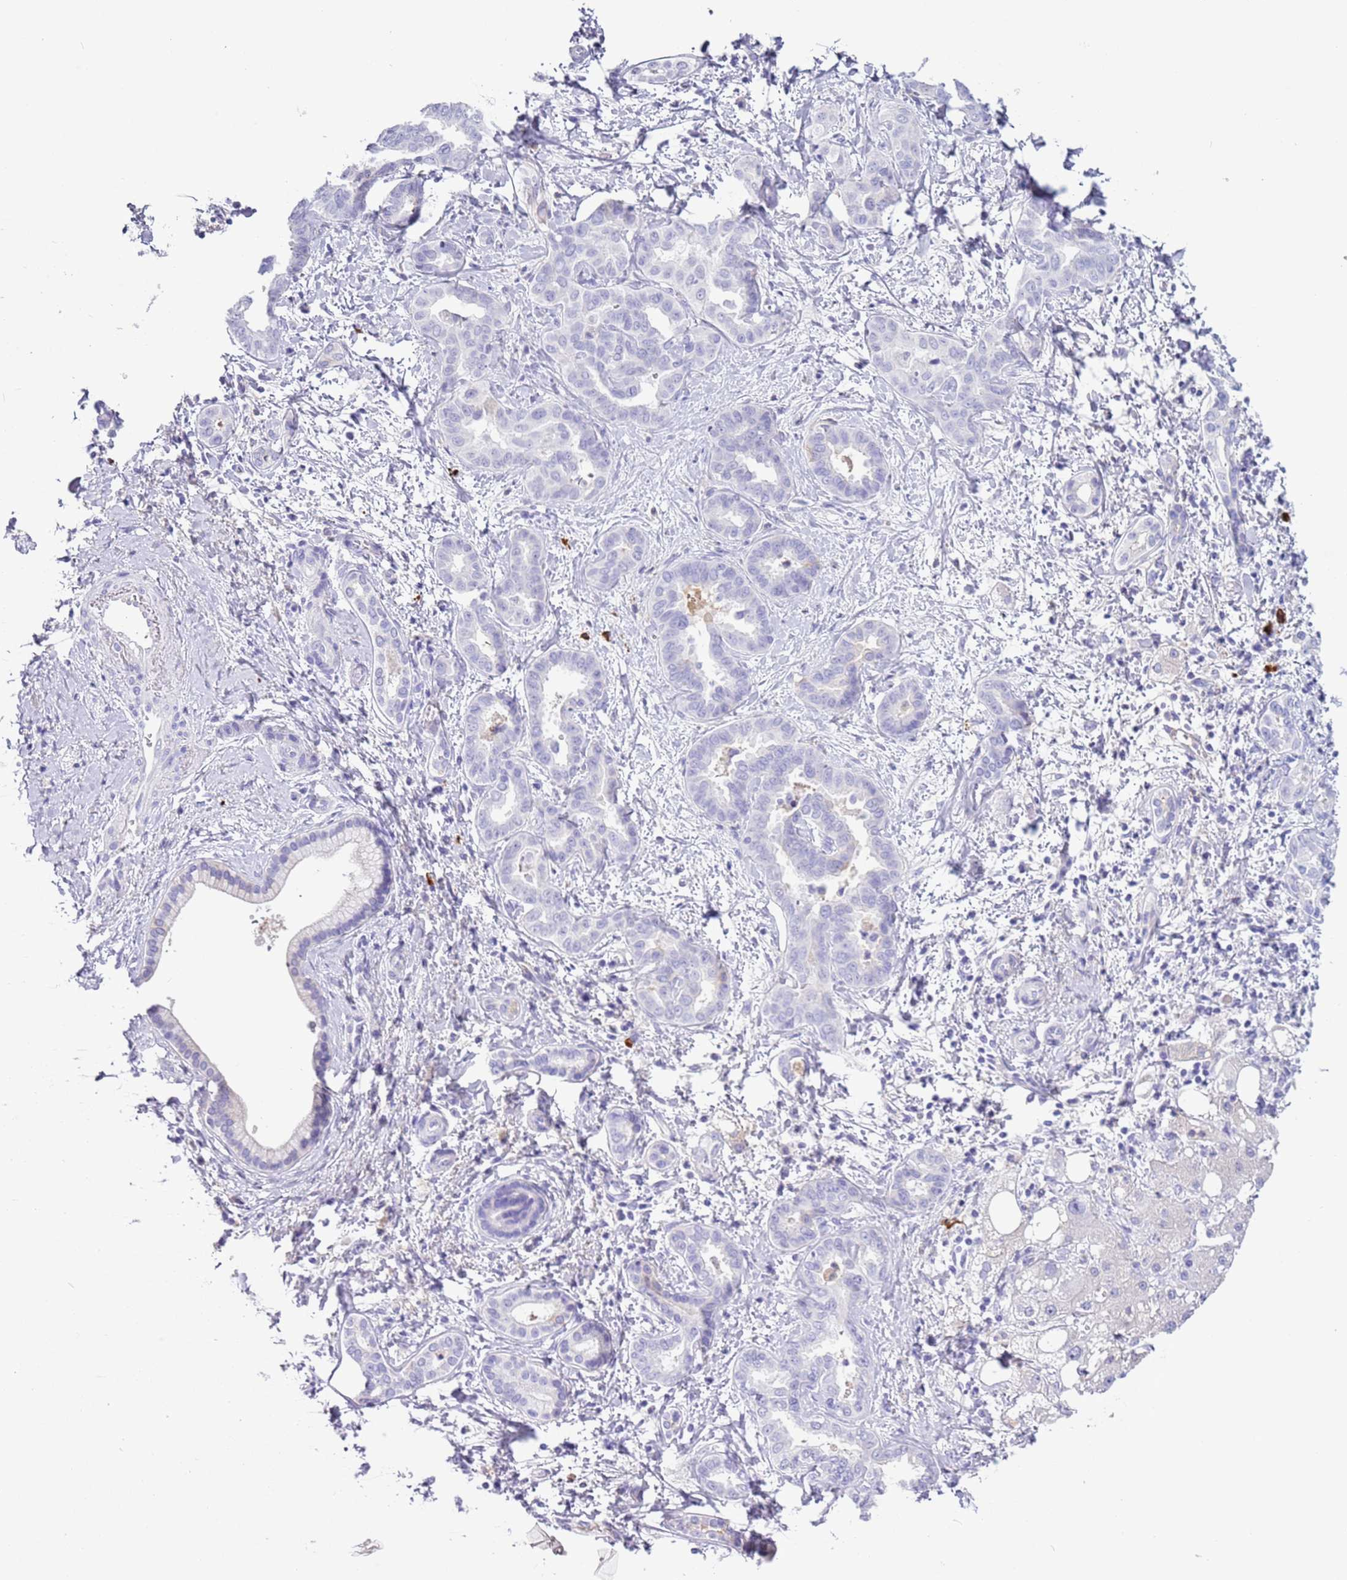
{"staining": {"intensity": "negative", "quantity": "none", "location": "none"}, "tissue": "liver cancer", "cell_type": "Tumor cells", "image_type": "cancer", "snomed": [{"axis": "morphology", "description": "Cholangiocarcinoma"}, {"axis": "topography", "description": "Liver"}], "caption": "Tumor cells are negative for brown protein staining in liver cholangiocarcinoma. (DAB (3,3'-diaminobenzidine) immunohistochemistry visualized using brightfield microscopy, high magnification).", "gene": "IGKV3D-11", "patient": {"sex": "female", "age": 77}}